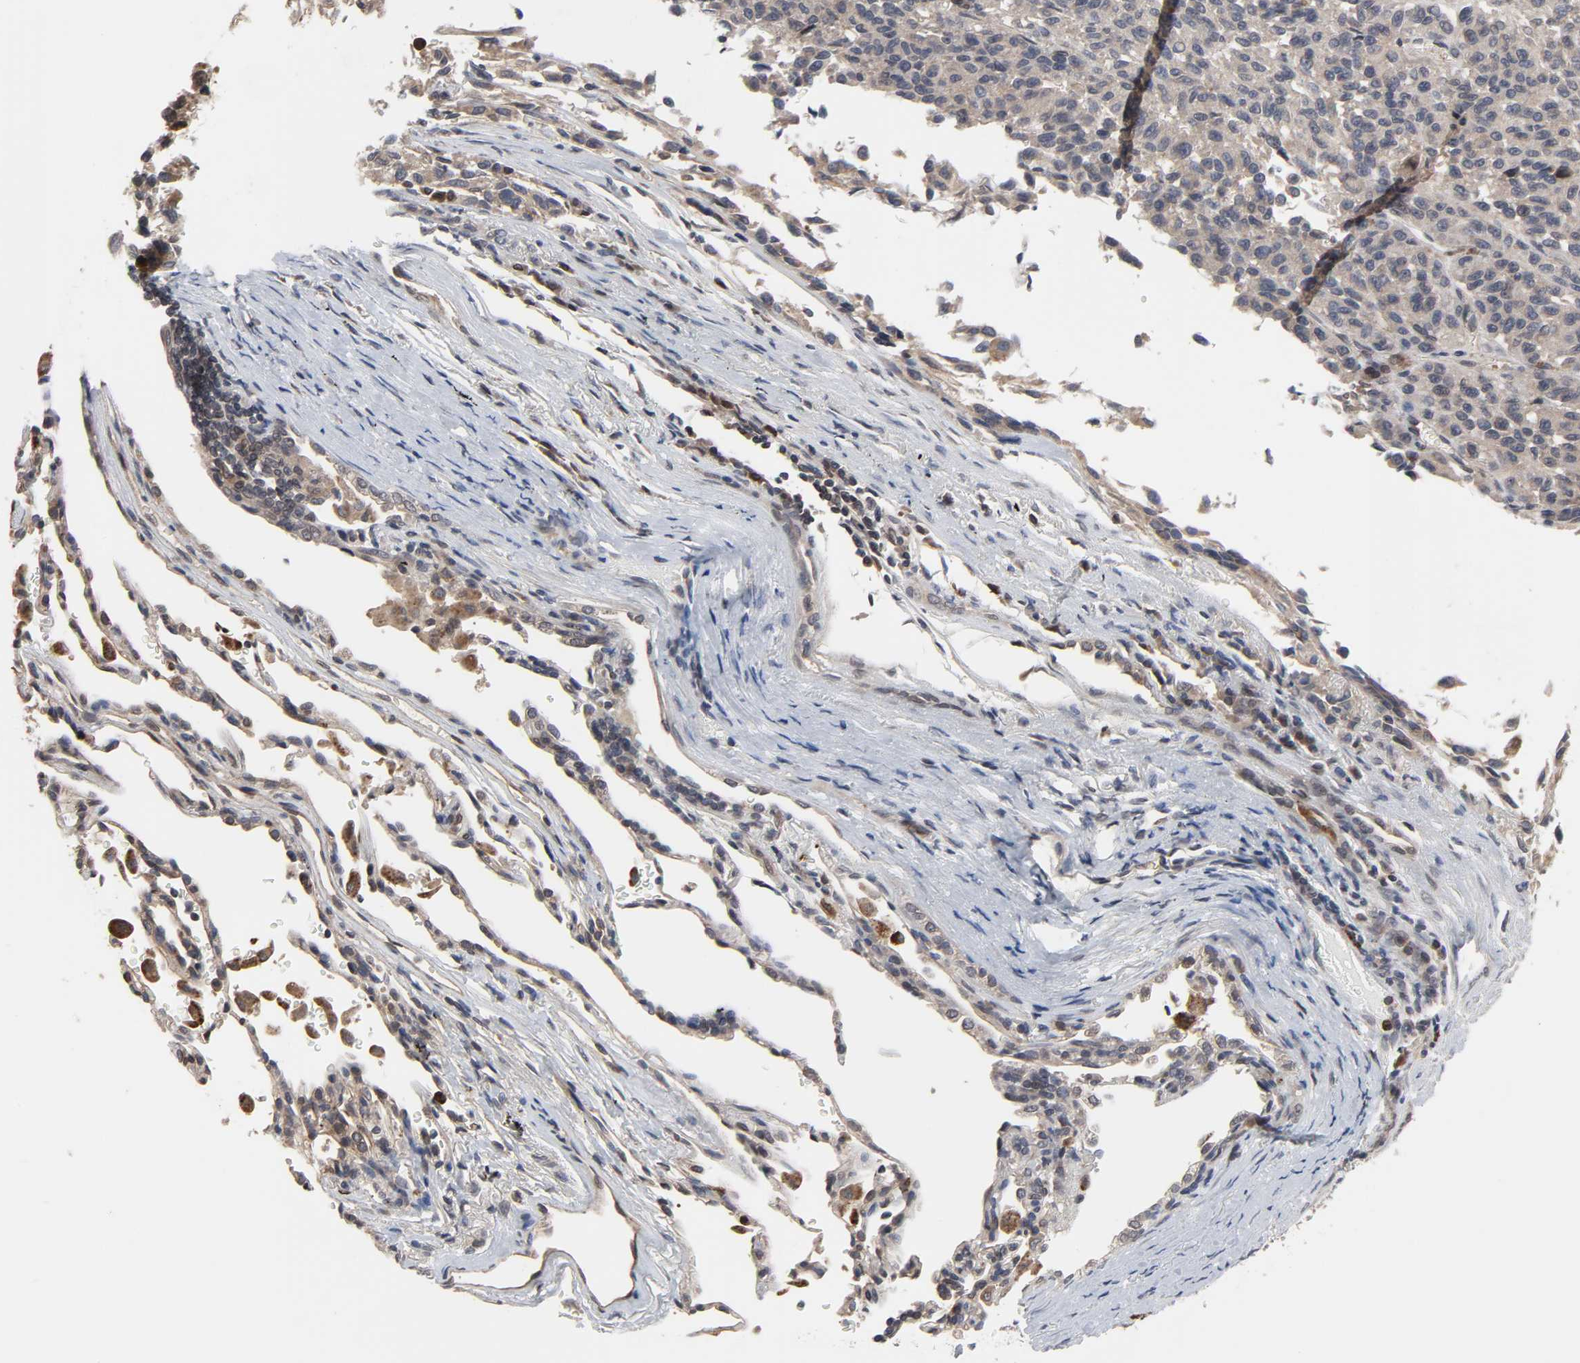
{"staining": {"intensity": "weak", "quantity": ">75%", "location": "cytoplasmic/membranous"}, "tissue": "melanoma", "cell_type": "Tumor cells", "image_type": "cancer", "snomed": [{"axis": "morphology", "description": "Malignant melanoma, Metastatic site"}, {"axis": "topography", "description": "Lung"}], "caption": "The micrograph demonstrates a brown stain indicating the presence of a protein in the cytoplasmic/membranous of tumor cells in malignant melanoma (metastatic site).", "gene": "CCDC175", "patient": {"sex": "male", "age": 64}}